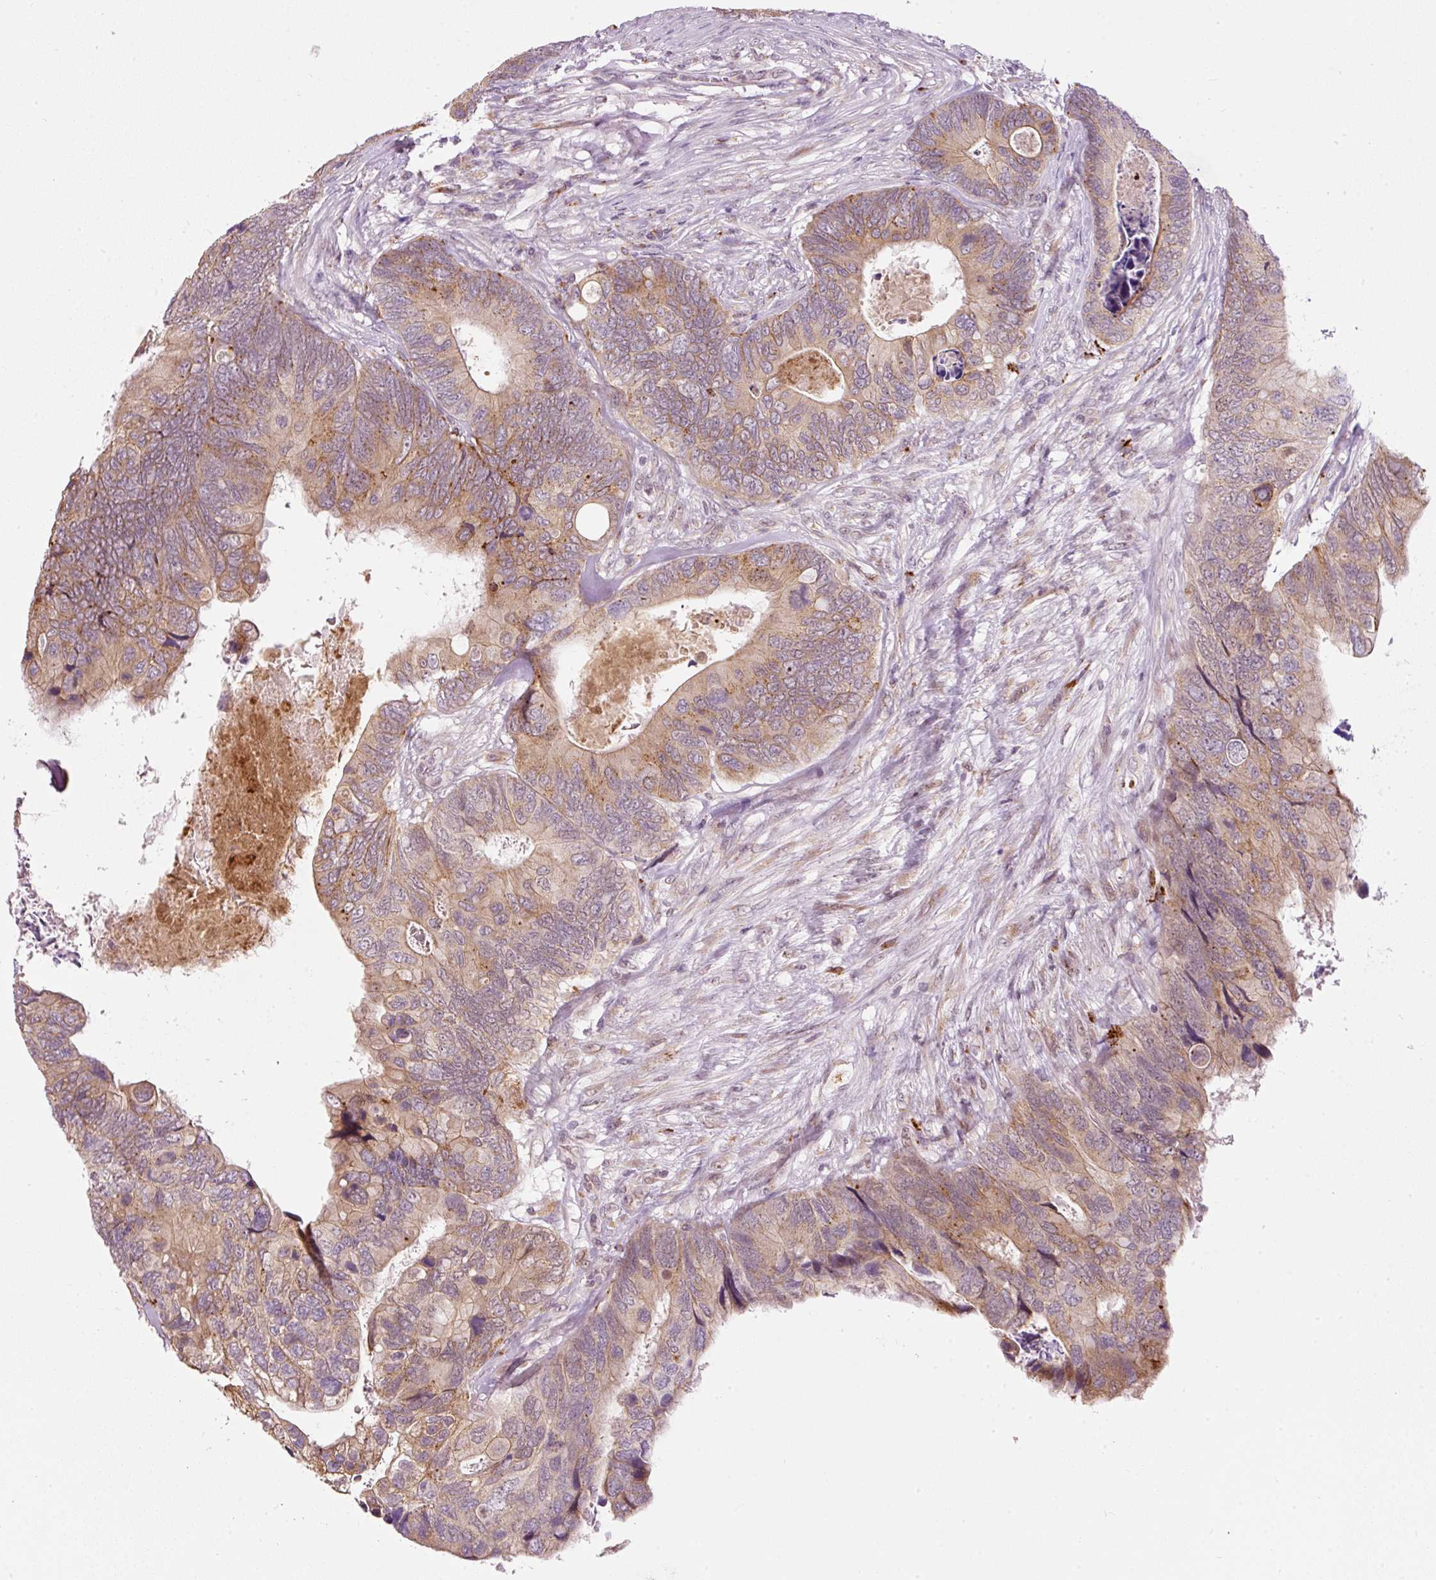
{"staining": {"intensity": "moderate", "quantity": "25%-75%", "location": "cytoplasmic/membranous"}, "tissue": "colorectal cancer", "cell_type": "Tumor cells", "image_type": "cancer", "snomed": [{"axis": "morphology", "description": "Adenocarcinoma, NOS"}, {"axis": "topography", "description": "Colon"}], "caption": "Colorectal adenocarcinoma stained with DAB (3,3'-diaminobenzidine) IHC exhibits medium levels of moderate cytoplasmic/membranous staining in approximately 25%-75% of tumor cells.", "gene": "ZNF639", "patient": {"sex": "female", "age": 67}}